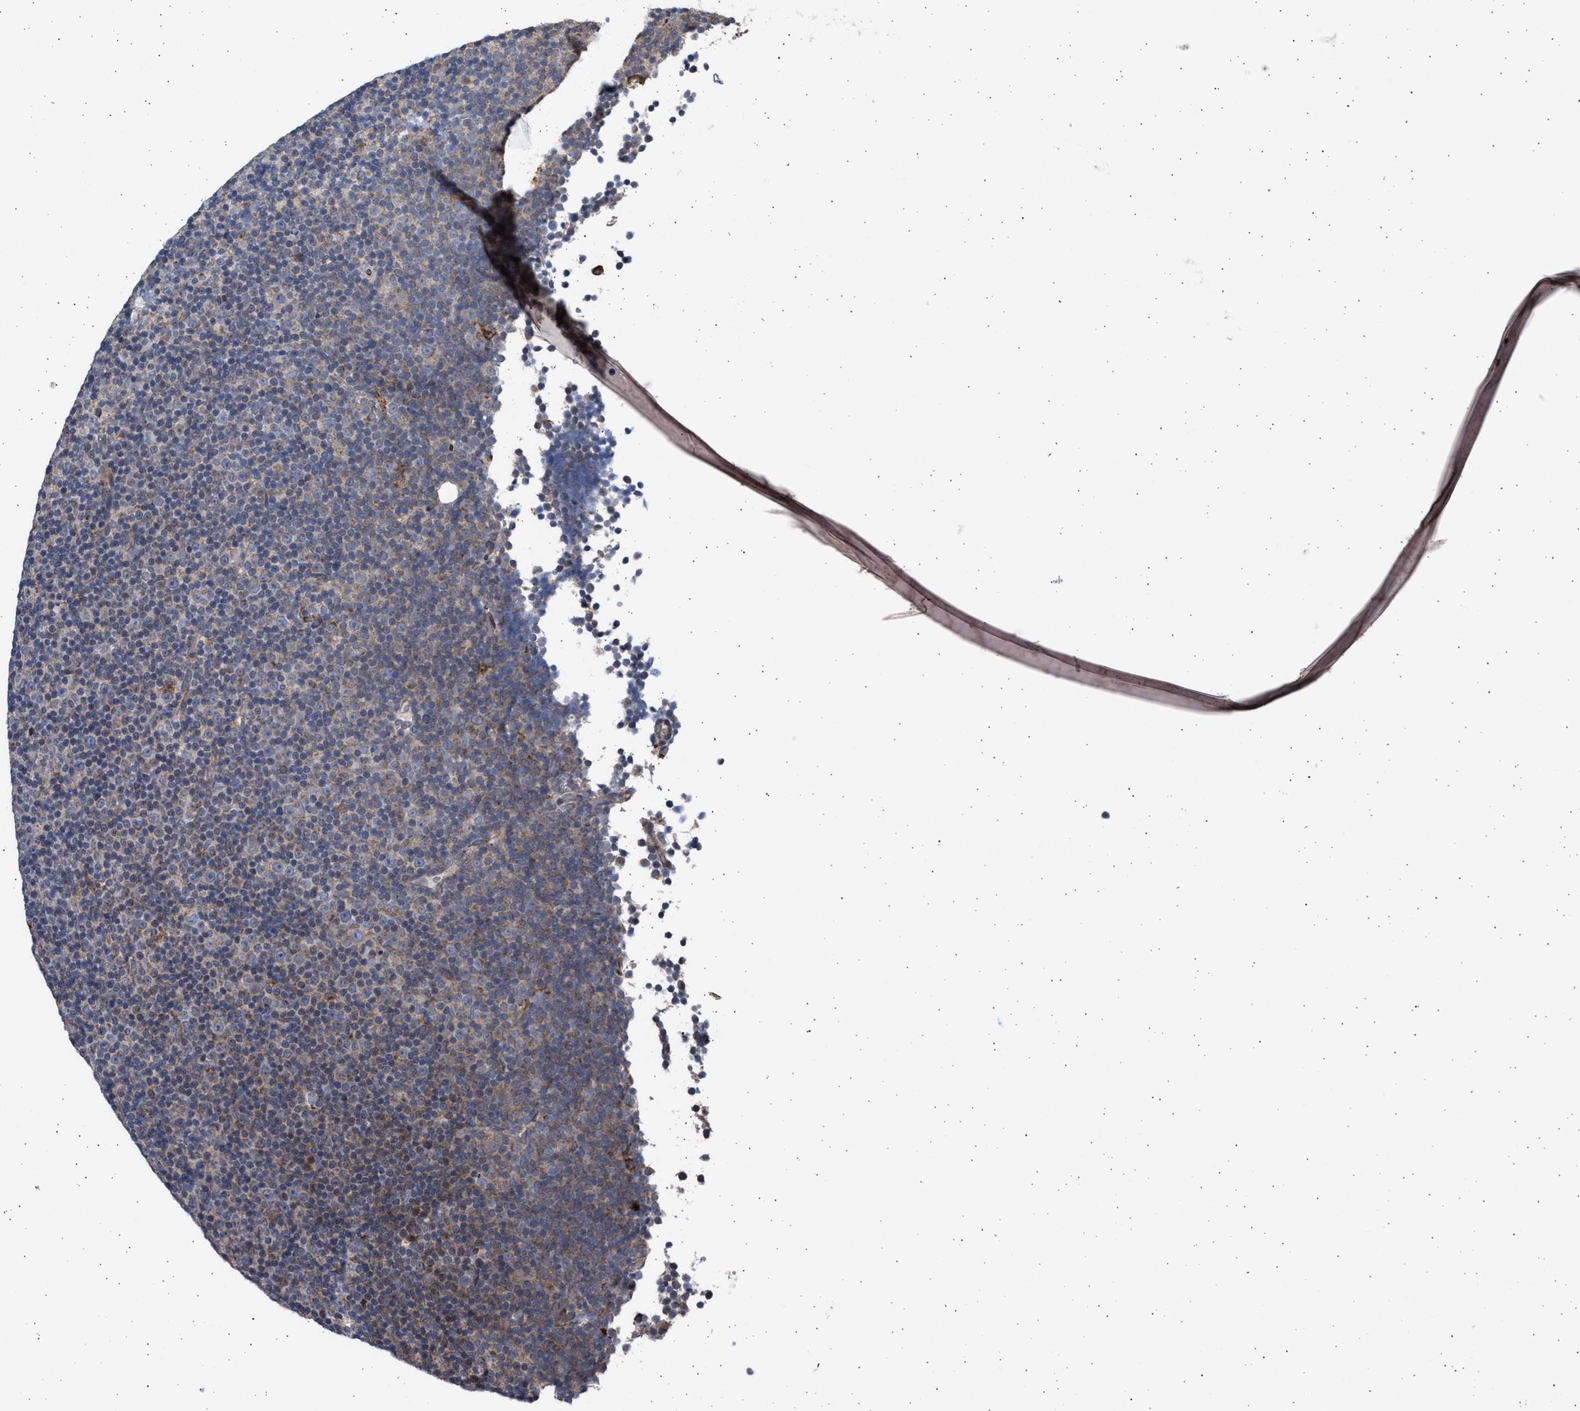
{"staining": {"intensity": "moderate", "quantity": "25%-75%", "location": "cytoplasmic/membranous"}, "tissue": "lymphoma", "cell_type": "Tumor cells", "image_type": "cancer", "snomed": [{"axis": "morphology", "description": "Malignant lymphoma, non-Hodgkin's type, Low grade"}, {"axis": "topography", "description": "Lymph node"}], "caption": "Lymphoma stained for a protein (brown) displays moderate cytoplasmic/membranous positive staining in approximately 25%-75% of tumor cells.", "gene": "TTC19", "patient": {"sex": "female", "age": 67}}